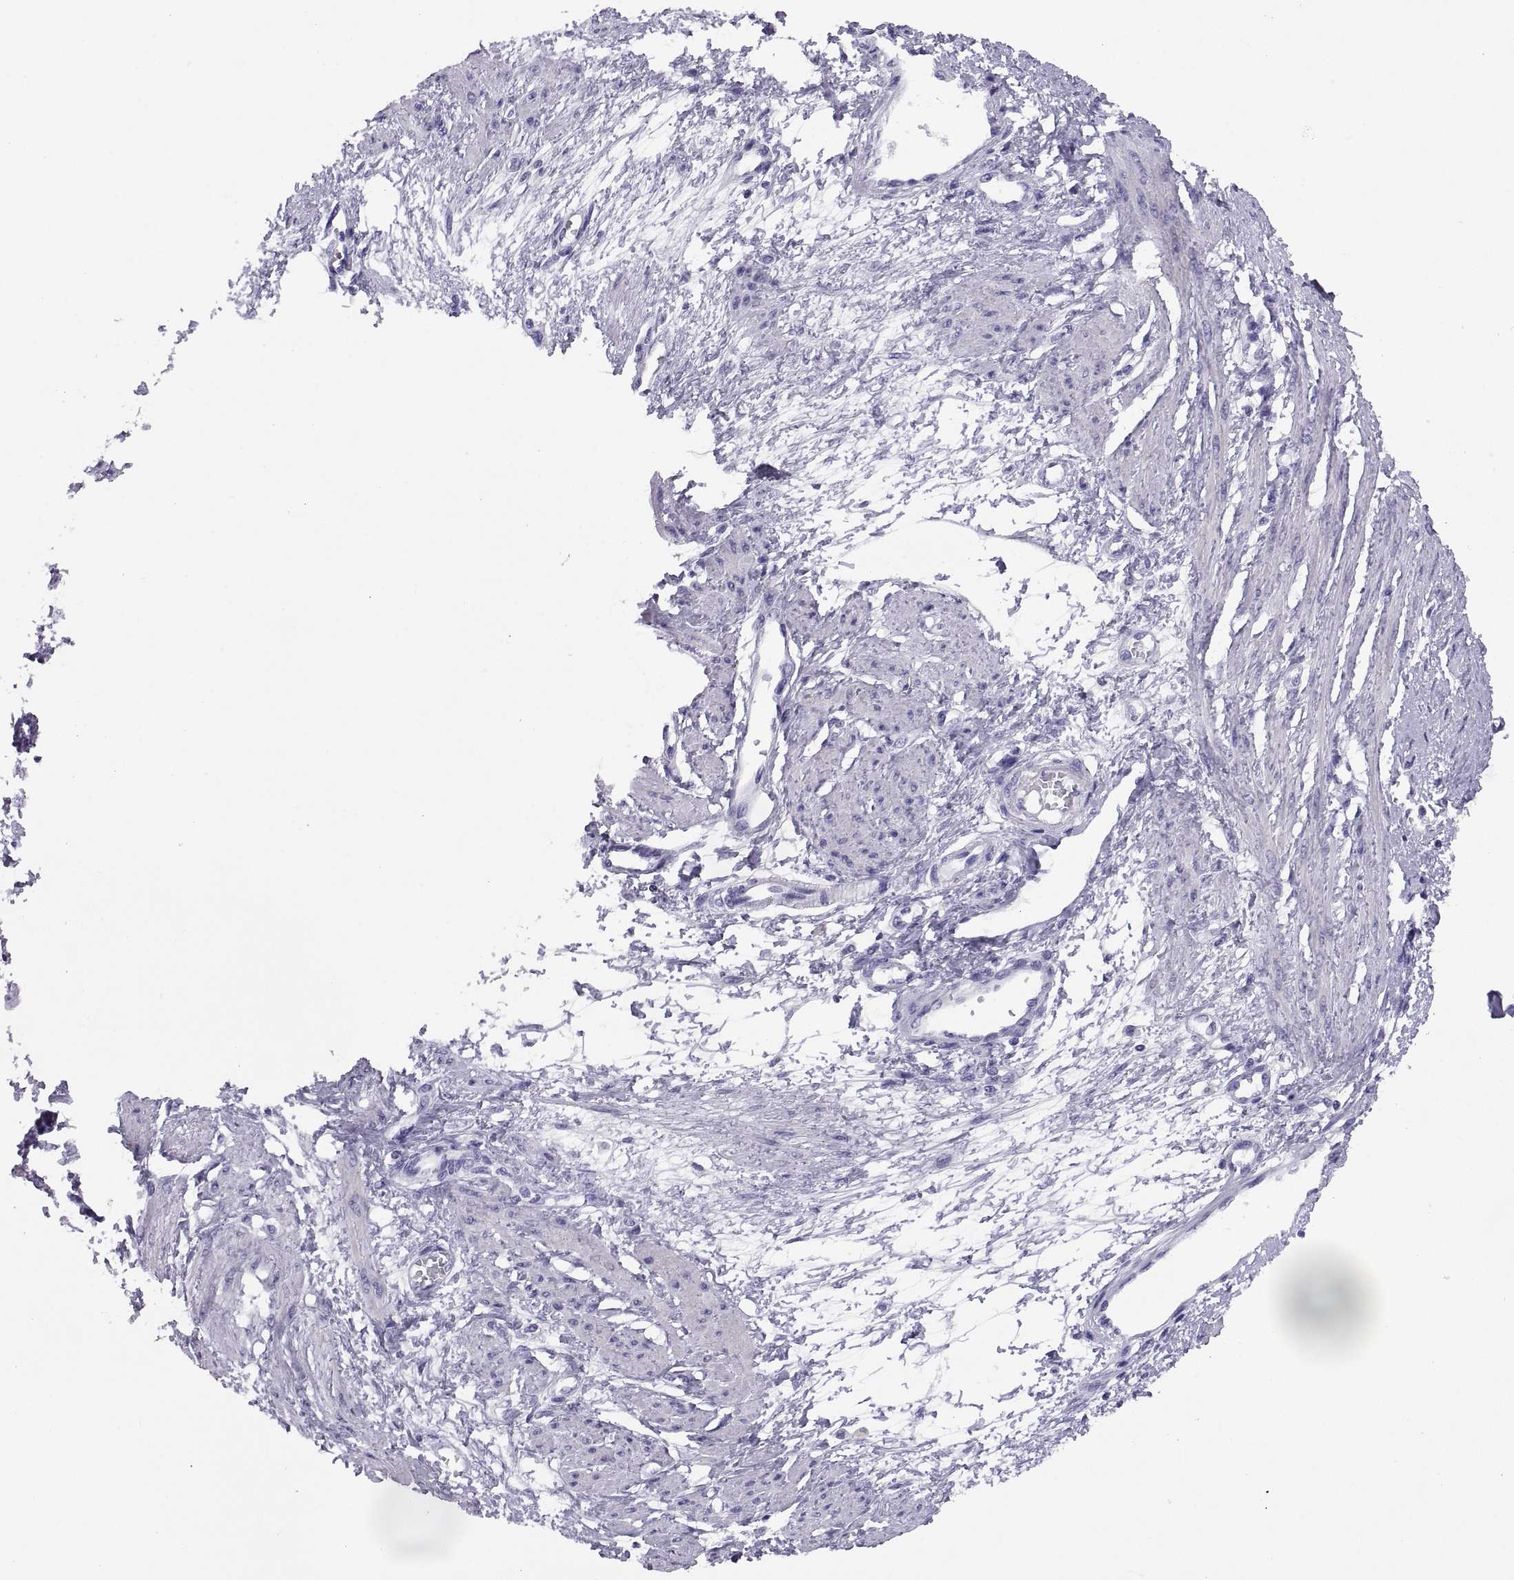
{"staining": {"intensity": "negative", "quantity": "none", "location": "none"}, "tissue": "smooth muscle", "cell_type": "Smooth muscle cells", "image_type": "normal", "snomed": [{"axis": "morphology", "description": "Normal tissue, NOS"}, {"axis": "topography", "description": "Smooth muscle"}, {"axis": "topography", "description": "Uterus"}], "caption": "High magnification brightfield microscopy of unremarkable smooth muscle stained with DAB (3,3'-diaminobenzidine) (brown) and counterstained with hematoxylin (blue): smooth muscle cells show no significant staining. The staining was performed using DAB to visualize the protein expression in brown, while the nuclei were stained in blue with hematoxylin (Magnification: 20x).", "gene": "RGS20", "patient": {"sex": "female", "age": 39}}